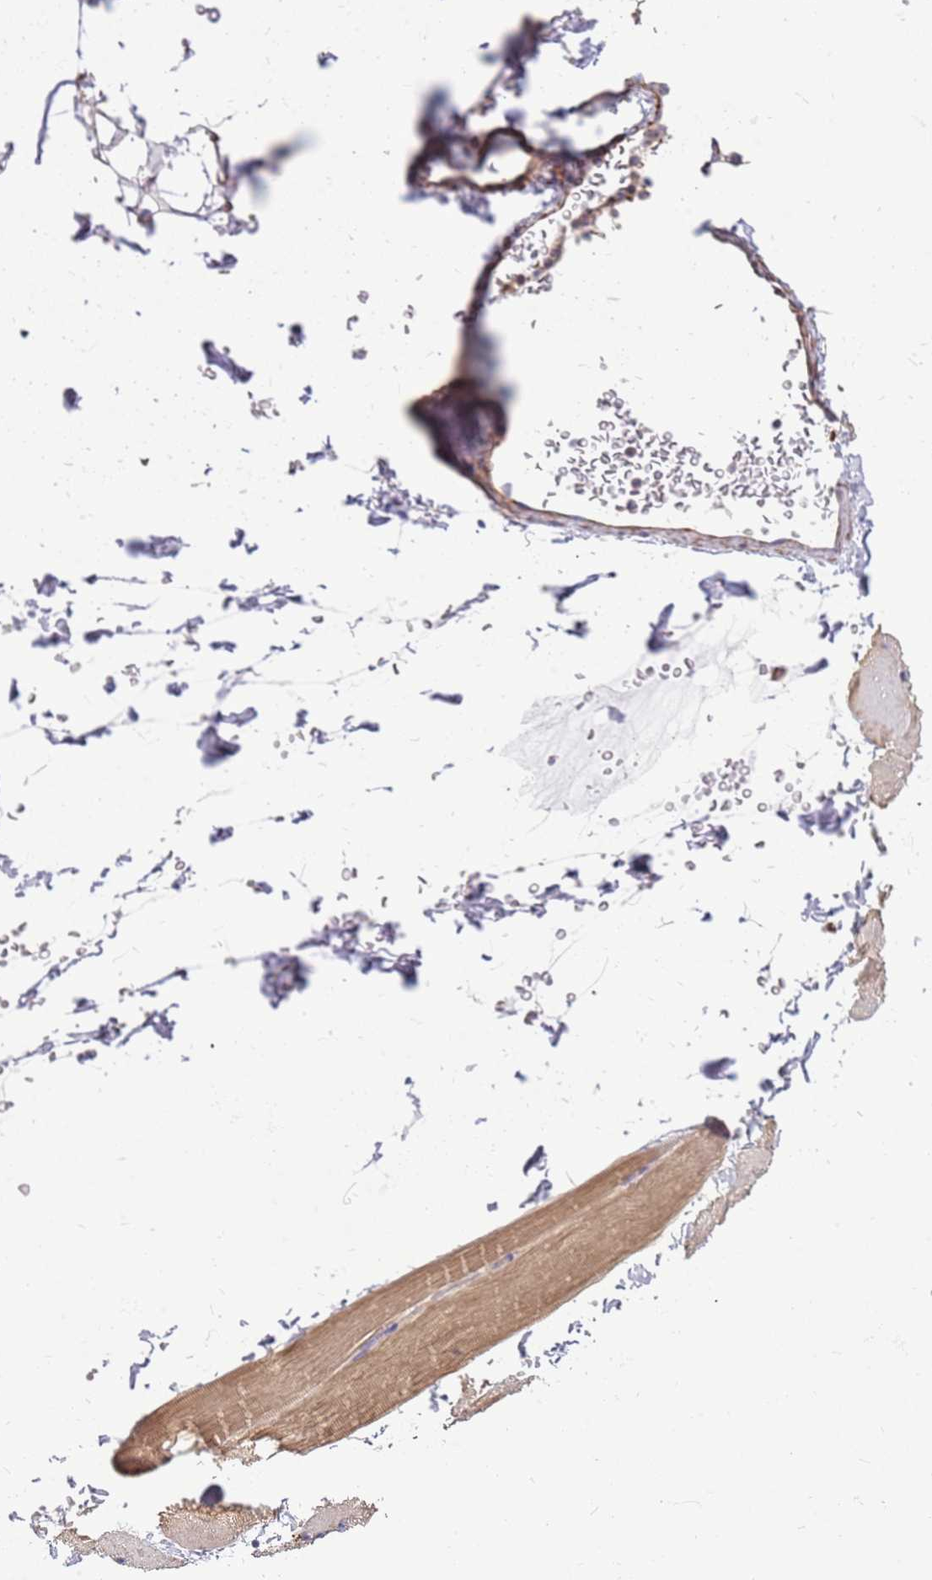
{"staining": {"intensity": "moderate", "quantity": ">75%", "location": "cytoplasmic/membranous"}, "tissue": "skeletal muscle", "cell_type": "Myocytes", "image_type": "normal", "snomed": [{"axis": "morphology", "description": "Normal tissue, NOS"}, {"axis": "topography", "description": "Skeletal muscle"}, {"axis": "topography", "description": "Parathyroid gland"}], "caption": "IHC micrograph of normal skeletal muscle: skeletal muscle stained using IHC reveals medium levels of moderate protein expression localized specifically in the cytoplasmic/membranous of myocytes, appearing as a cytoplasmic/membranous brown color.", "gene": "MVD", "patient": {"sex": "female", "age": 37}}